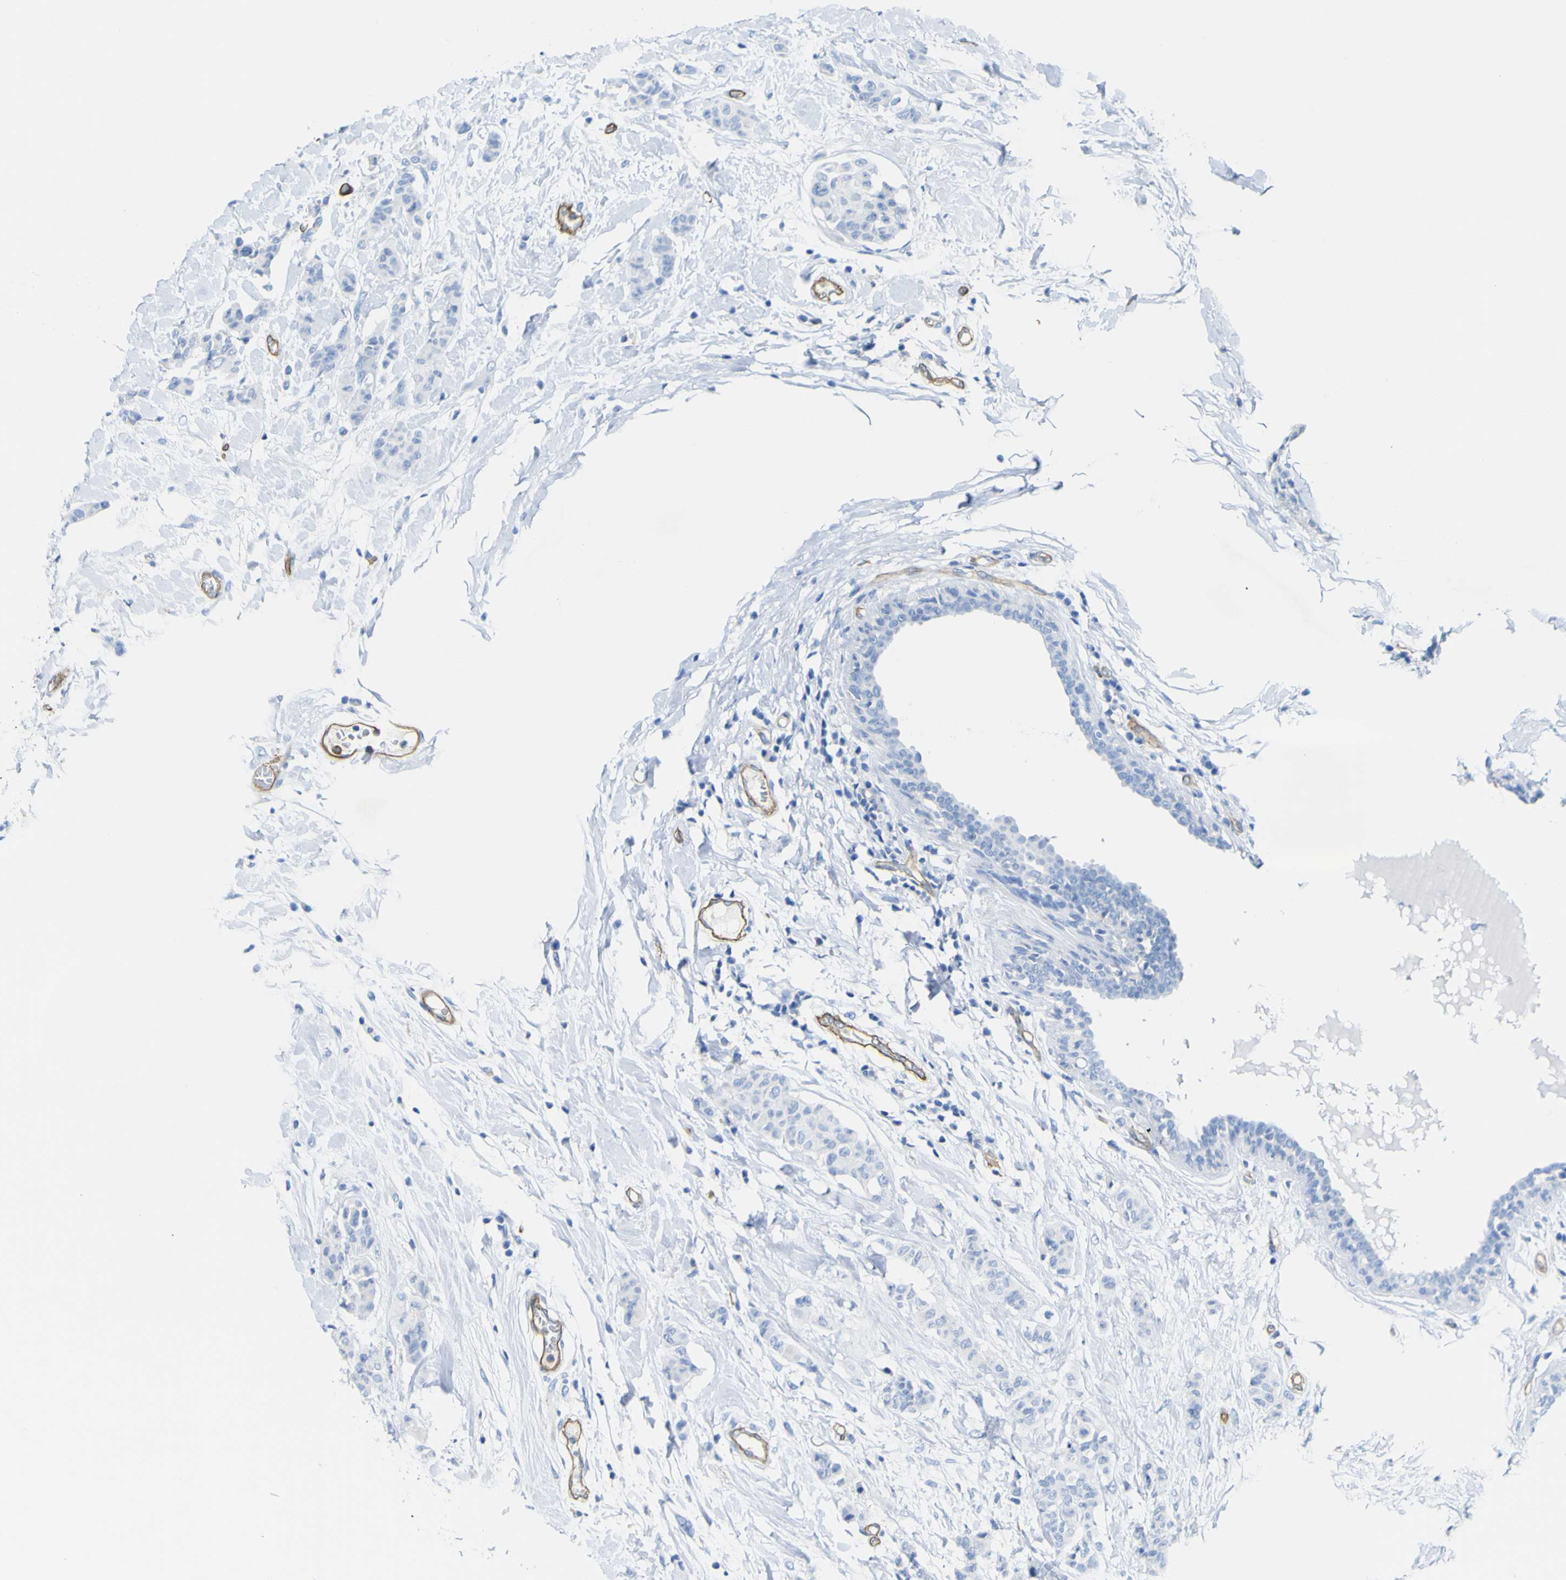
{"staining": {"intensity": "negative", "quantity": "none", "location": "none"}, "tissue": "breast cancer", "cell_type": "Tumor cells", "image_type": "cancer", "snomed": [{"axis": "morphology", "description": "Normal tissue, NOS"}, {"axis": "morphology", "description": "Duct carcinoma"}, {"axis": "topography", "description": "Breast"}], "caption": "Tumor cells are negative for protein expression in human breast cancer. (DAB immunohistochemistry (IHC) visualized using brightfield microscopy, high magnification).", "gene": "CD93", "patient": {"sex": "female", "age": 40}}